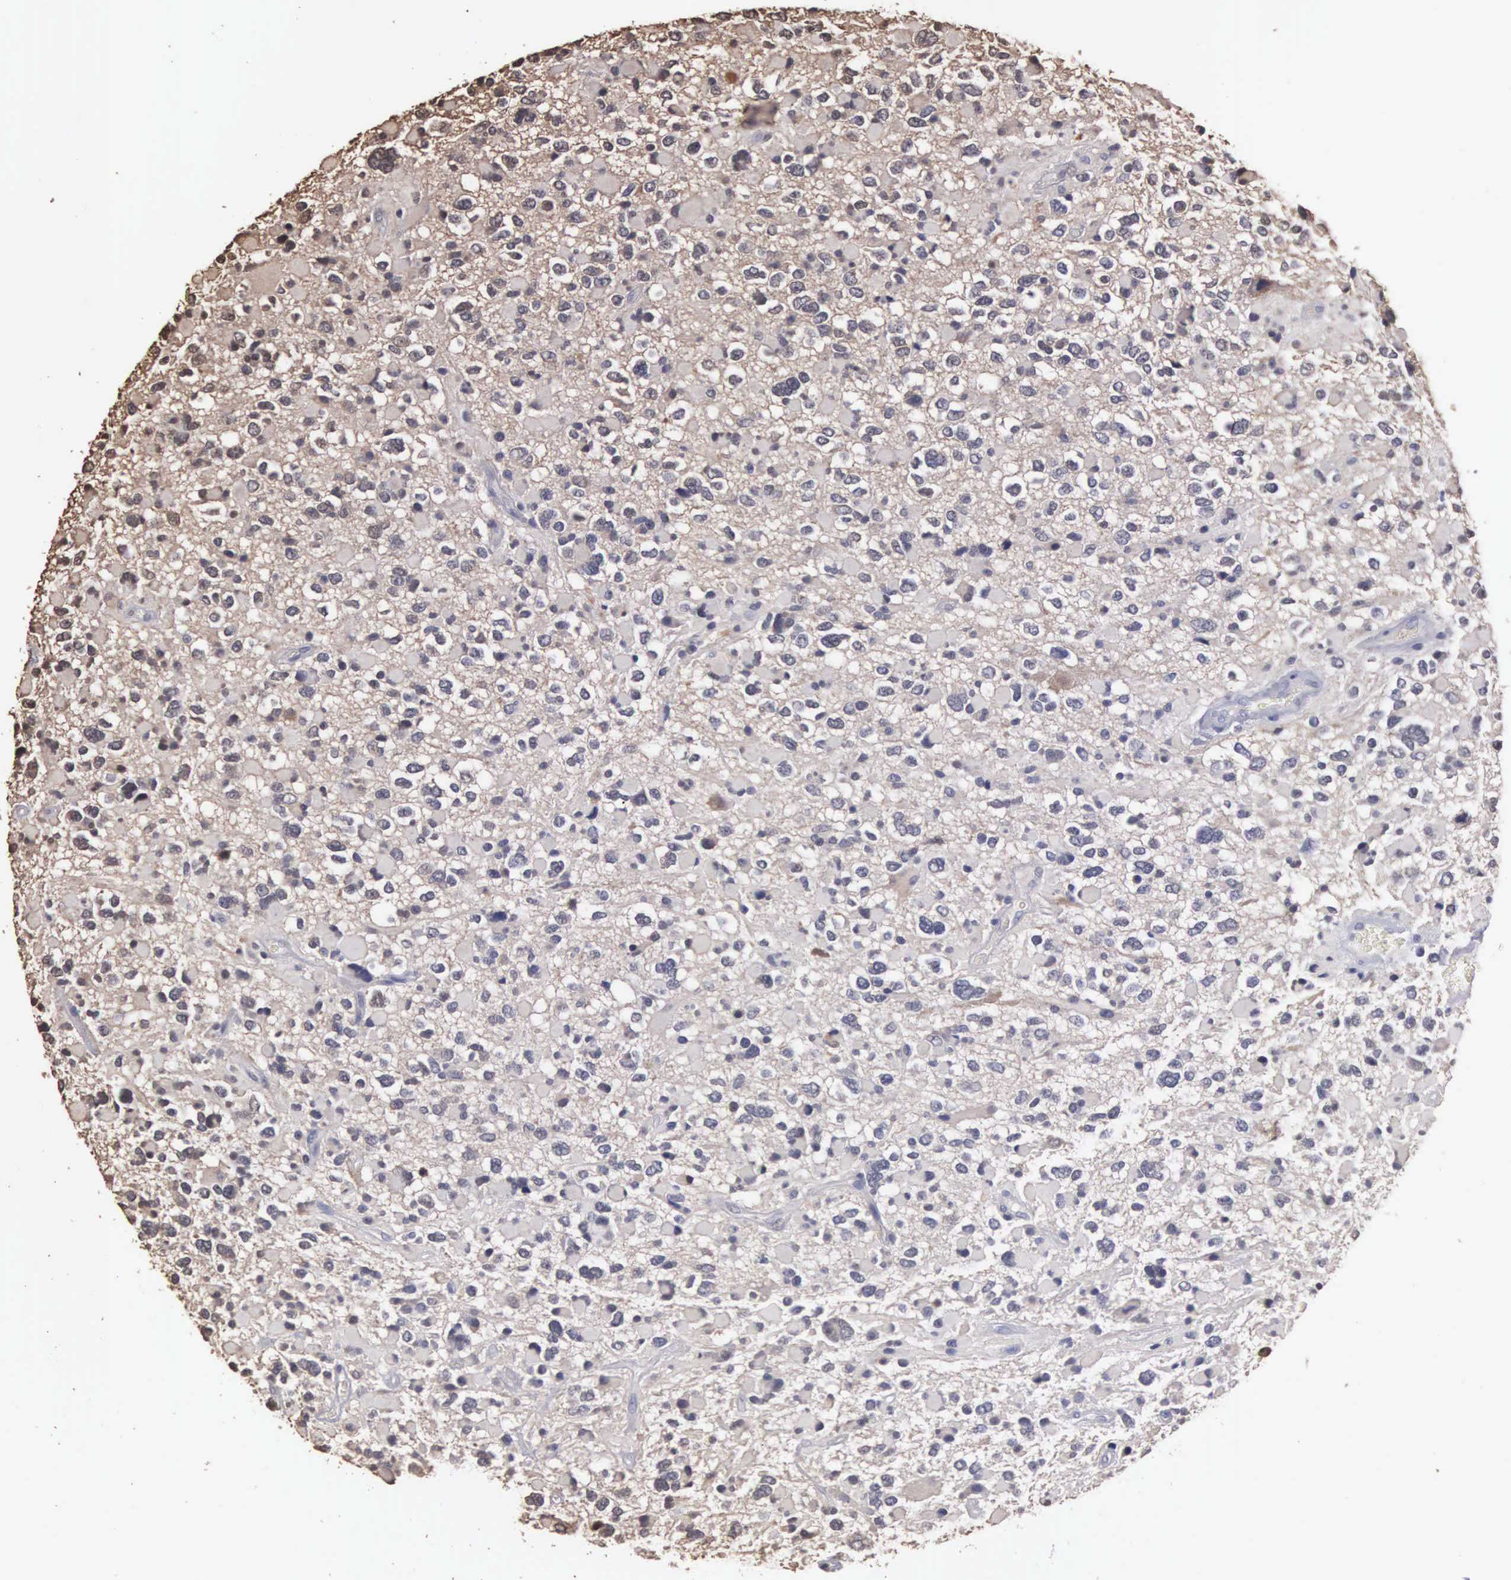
{"staining": {"intensity": "weak", "quantity": ">75%", "location": "cytoplasmic/membranous"}, "tissue": "glioma", "cell_type": "Tumor cells", "image_type": "cancer", "snomed": [{"axis": "morphology", "description": "Glioma, malignant, High grade"}, {"axis": "topography", "description": "Brain"}], "caption": "A low amount of weak cytoplasmic/membranous staining is present in approximately >75% of tumor cells in malignant glioma (high-grade) tissue.", "gene": "ENO3", "patient": {"sex": "female", "age": 37}}